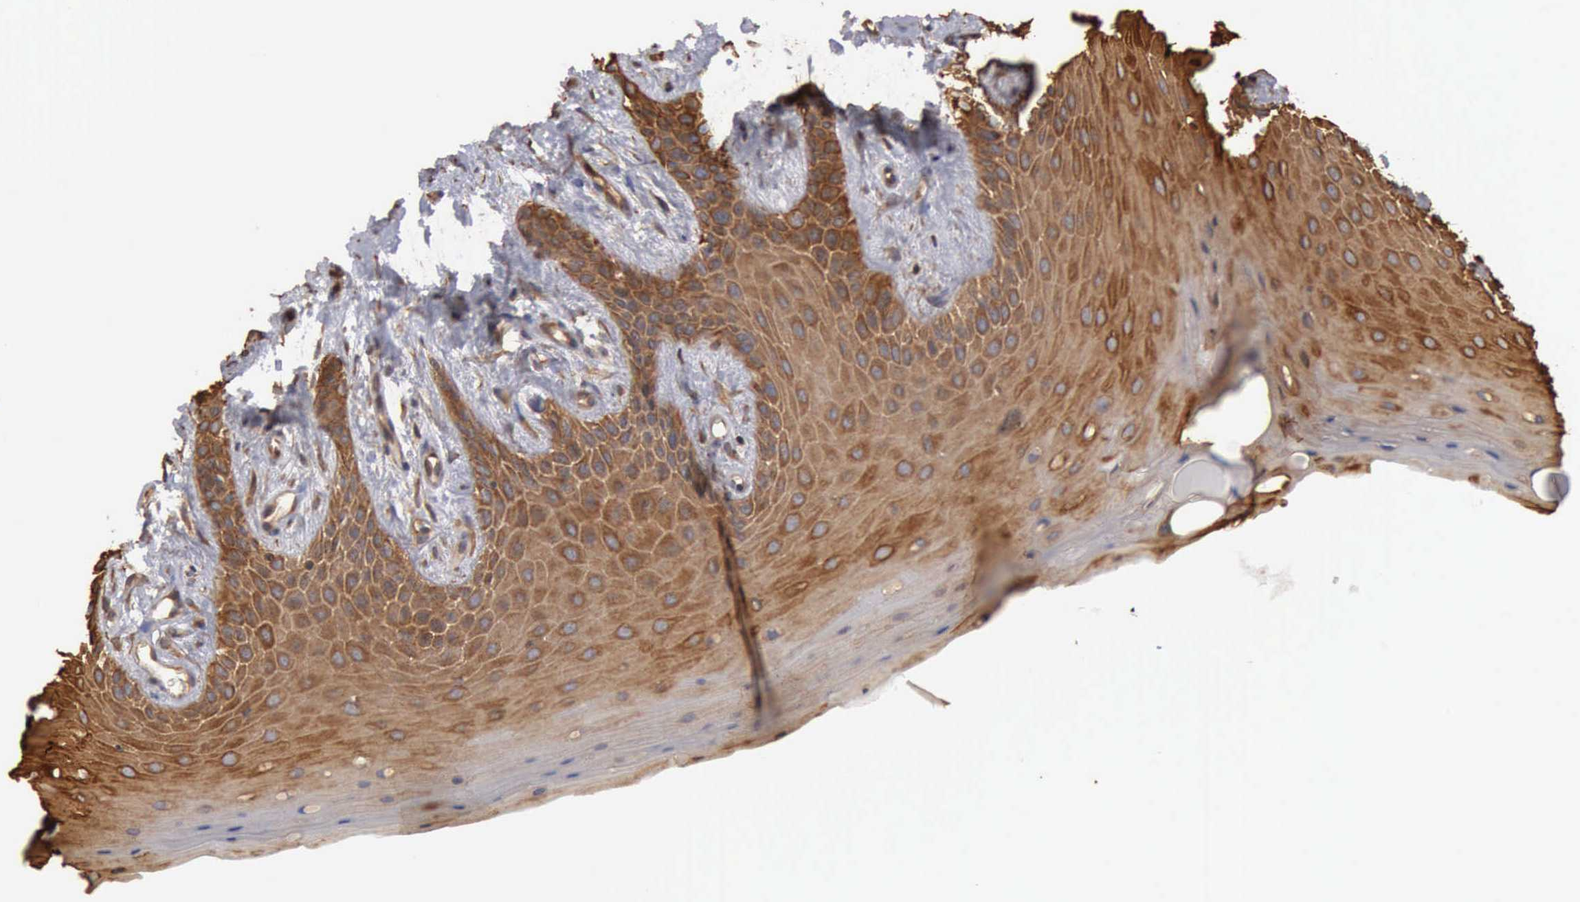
{"staining": {"intensity": "moderate", "quantity": ">75%", "location": "cytoplasmic/membranous"}, "tissue": "oral mucosa", "cell_type": "Squamous epithelial cells", "image_type": "normal", "snomed": [{"axis": "morphology", "description": "Normal tissue, NOS"}, {"axis": "topography", "description": "Oral tissue"}], "caption": "Moderate cytoplasmic/membranous positivity for a protein is present in approximately >75% of squamous epithelial cells of normal oral mucosa using immunohistochemistry.", "gene": "BMX", "patient": {"sex": "male", "age": 69}}